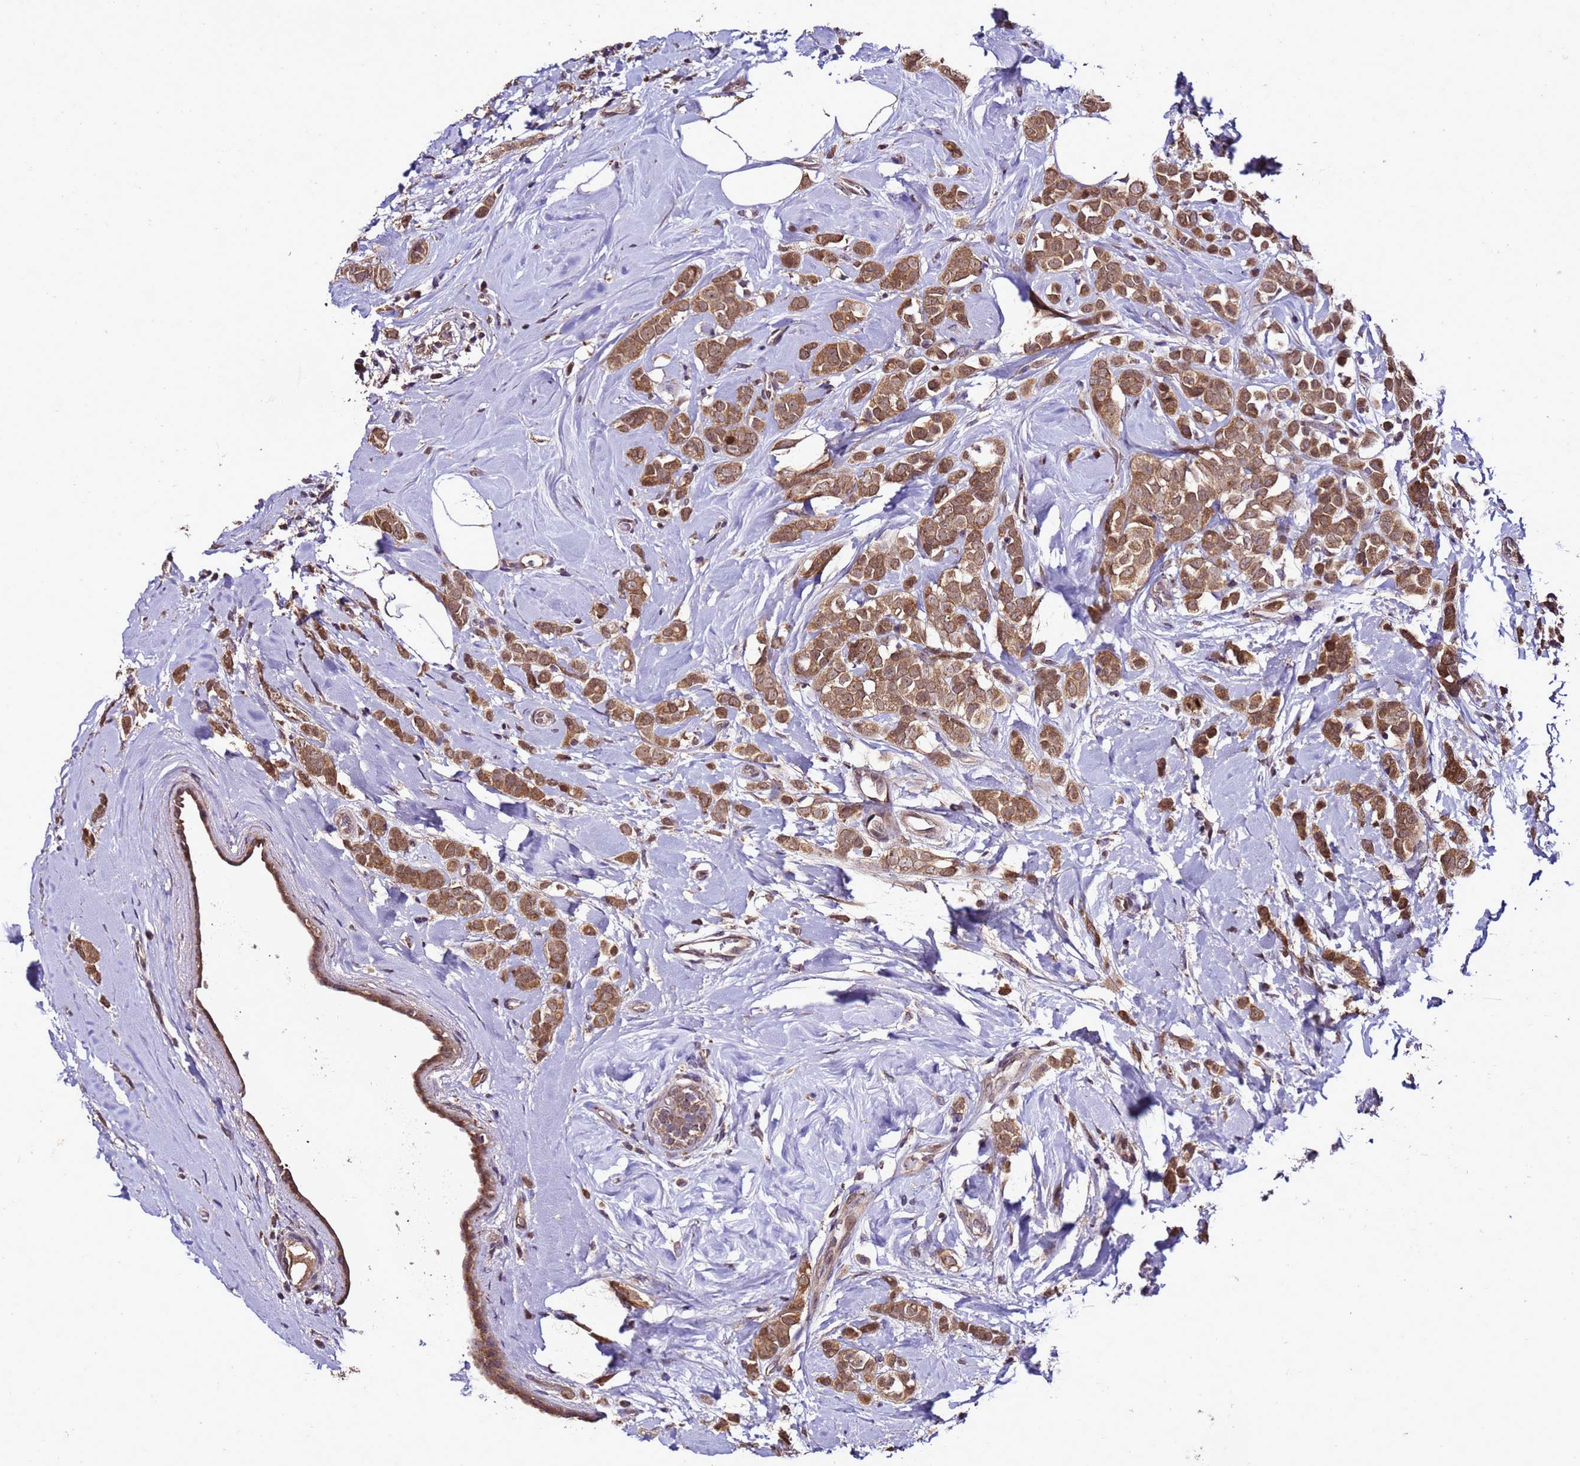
{"staining": {"intensity": "moderate", "quantity": ">75%", "location": "cytoplasmic/membranous"}, "tissue": "breast cancer", "cell_type": "Tumor cells", "image_type": "cancer", "snomed": [{"axis": "morphology", "description": "Lobular carcinoma"}, {"axis": "topography", "description": "Breast"}], "caption": "Moderate cytoplasmic/membranous staining for a protein is appreciated in approximately >75% of tumor cells of breast lobular carcinoma using immunohistochemistry (IHC).", "gene": "ZNF329", "patient": {"sex": "female", "age": 47}}